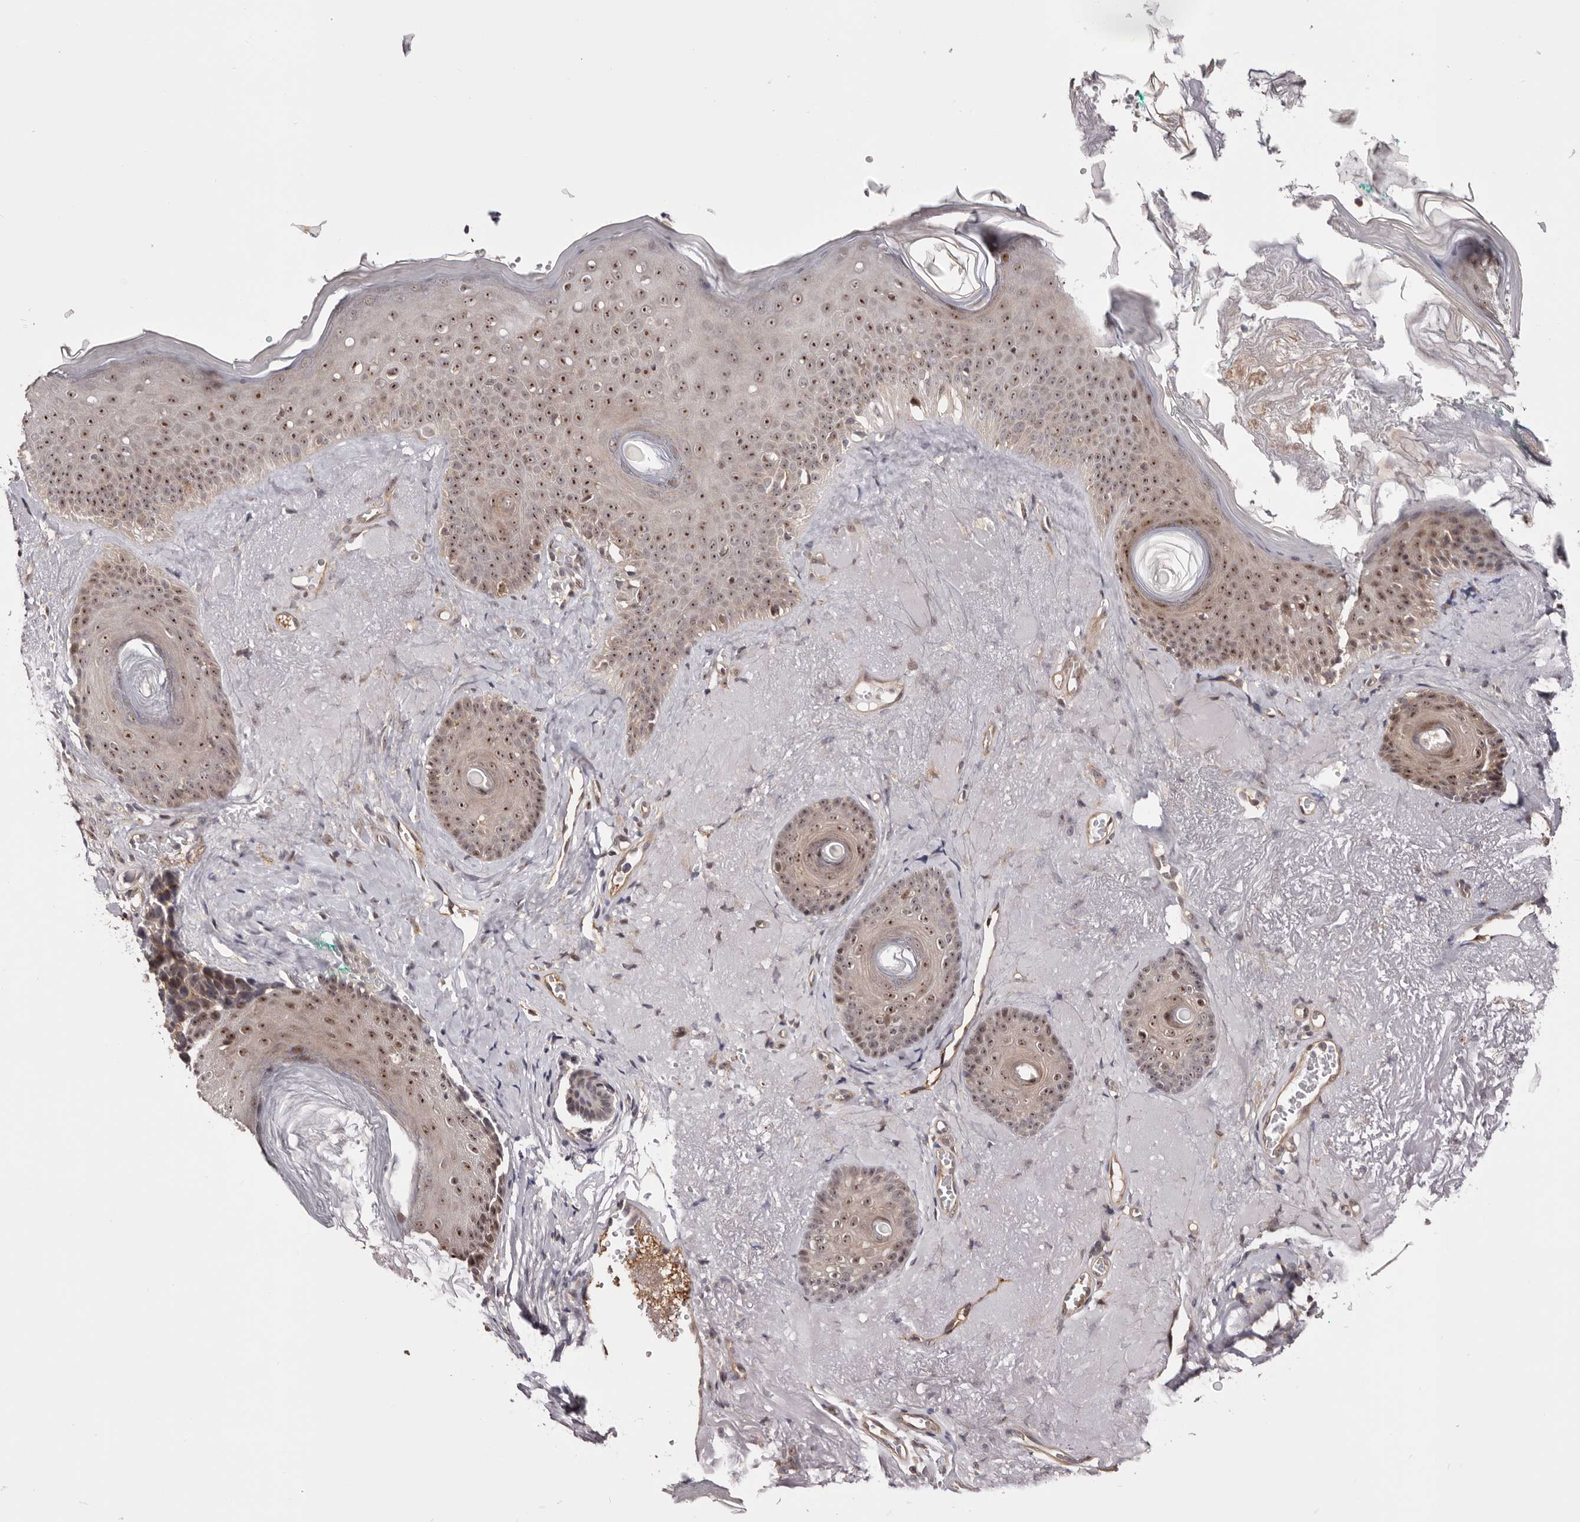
{"staining": {"intensity": "moderate", "quantity": "25%-75%", "location": "cytoplasmic/membranous,nuclear"}, "tissue": "skin cancer", "cell_type": "Tumor cells", "image_type": "cancer", "snomed": [{"axis": "morphology", "description": "Basal cell carcinoma"}, {"axis": "topography", "description": "Skin"}], "caption": "Skin cancer stained with DAB (3,3'-diaminobenzidine) IHC shows medium levels of moderate cytoplasmic/membranous and nuclear staining in approximately 25%-75% of tumor cells.", "gene": "NOL12", "patient": {"sex": "male", "age": 62}}